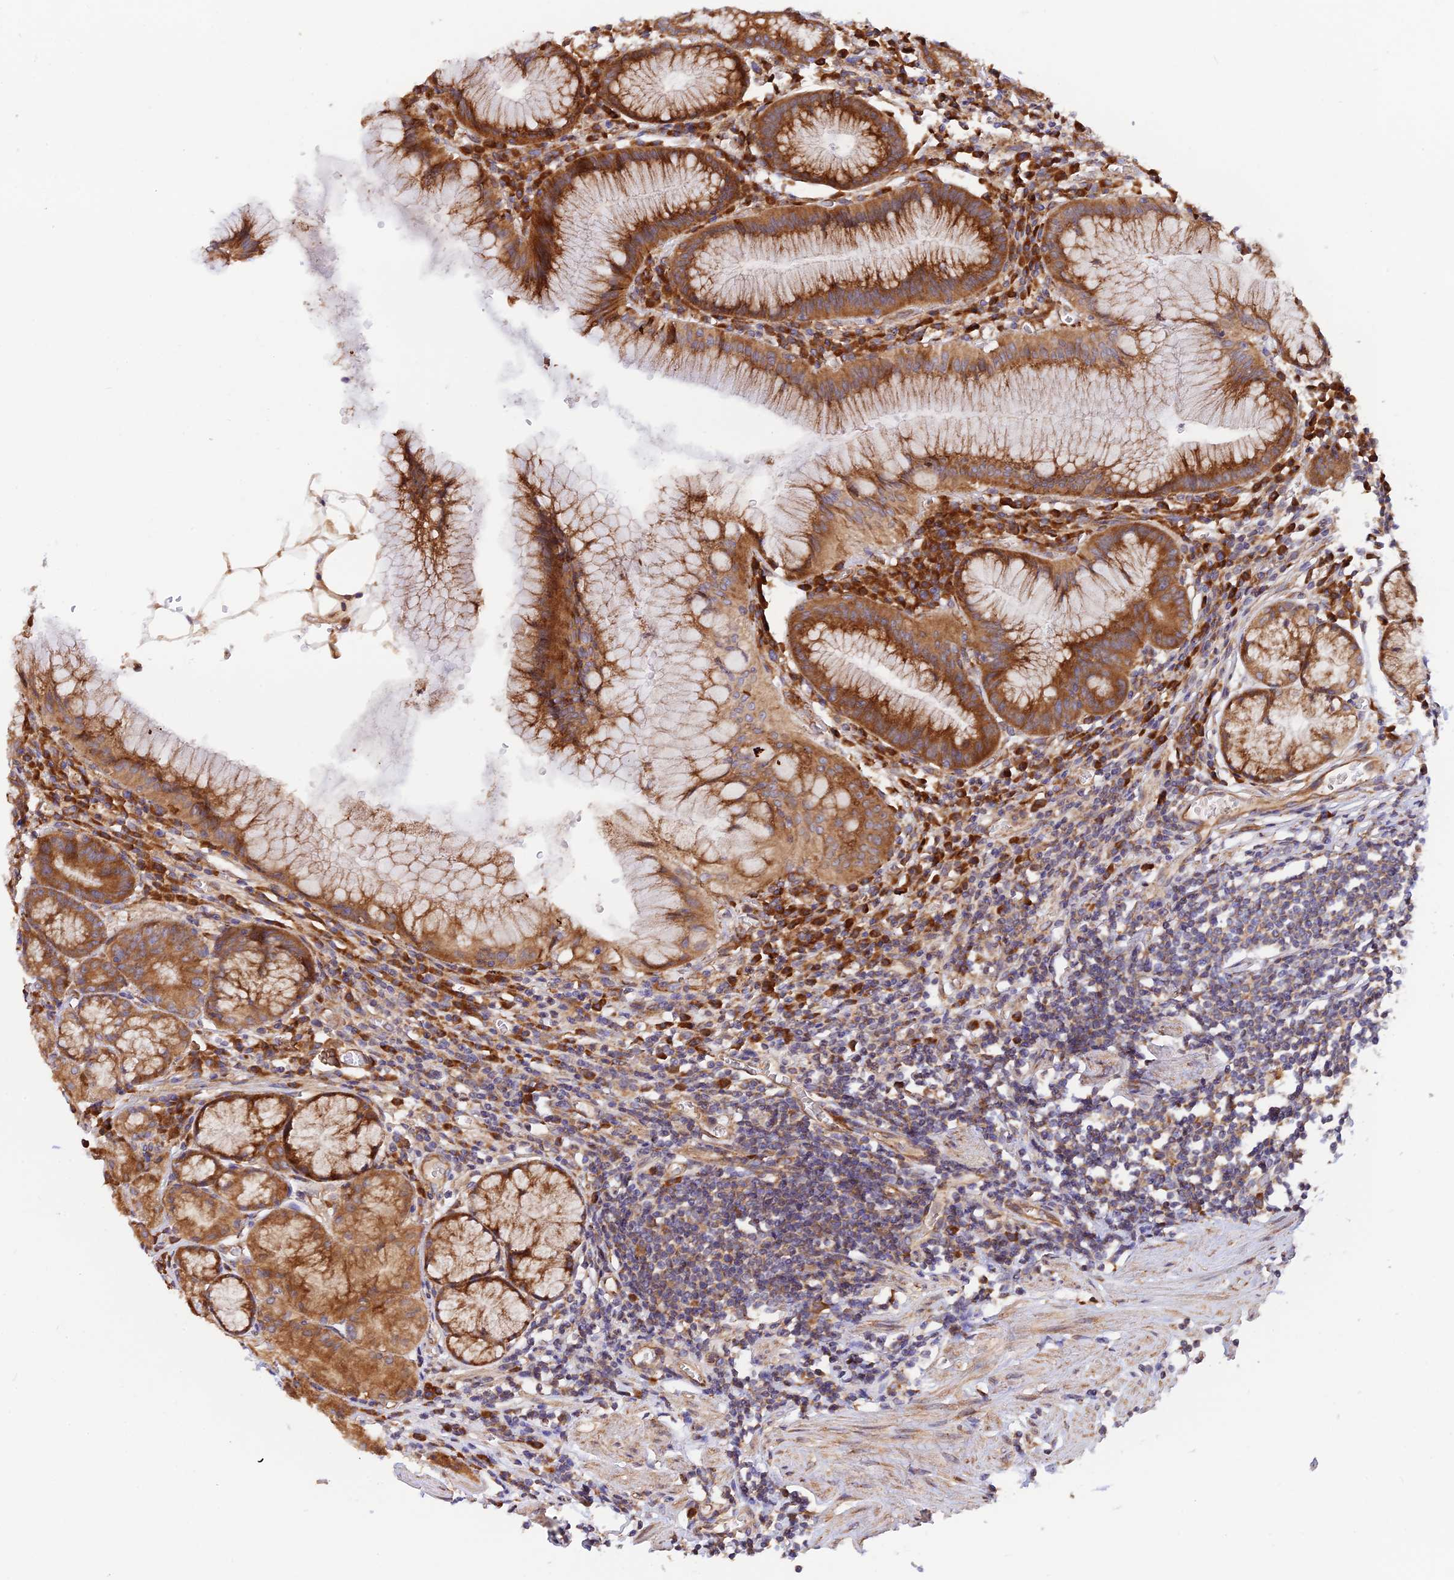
{"staining": {"intensity": "strong", "quantity": ">75%", "location": "cytoplasmic/membranous"}, "tissue": "stomach", "cell_type": "Glandular cells", "image_type": "normal", "snomed": [{"axis": "morphology", "description": "Normal tissue, NOS"}, {"axis": "topography", "description": "Stomach"}], "caption": "Protein staining by IHC exhibits strong cytoplasmic/membranous expression in approximately >75% of glandular cells in normal stomach. (brown staining indicates protein expression, while blue staining denotes nuclei).", "gene": "RPL5", "patient": {"sex": "male", "age": 55}}